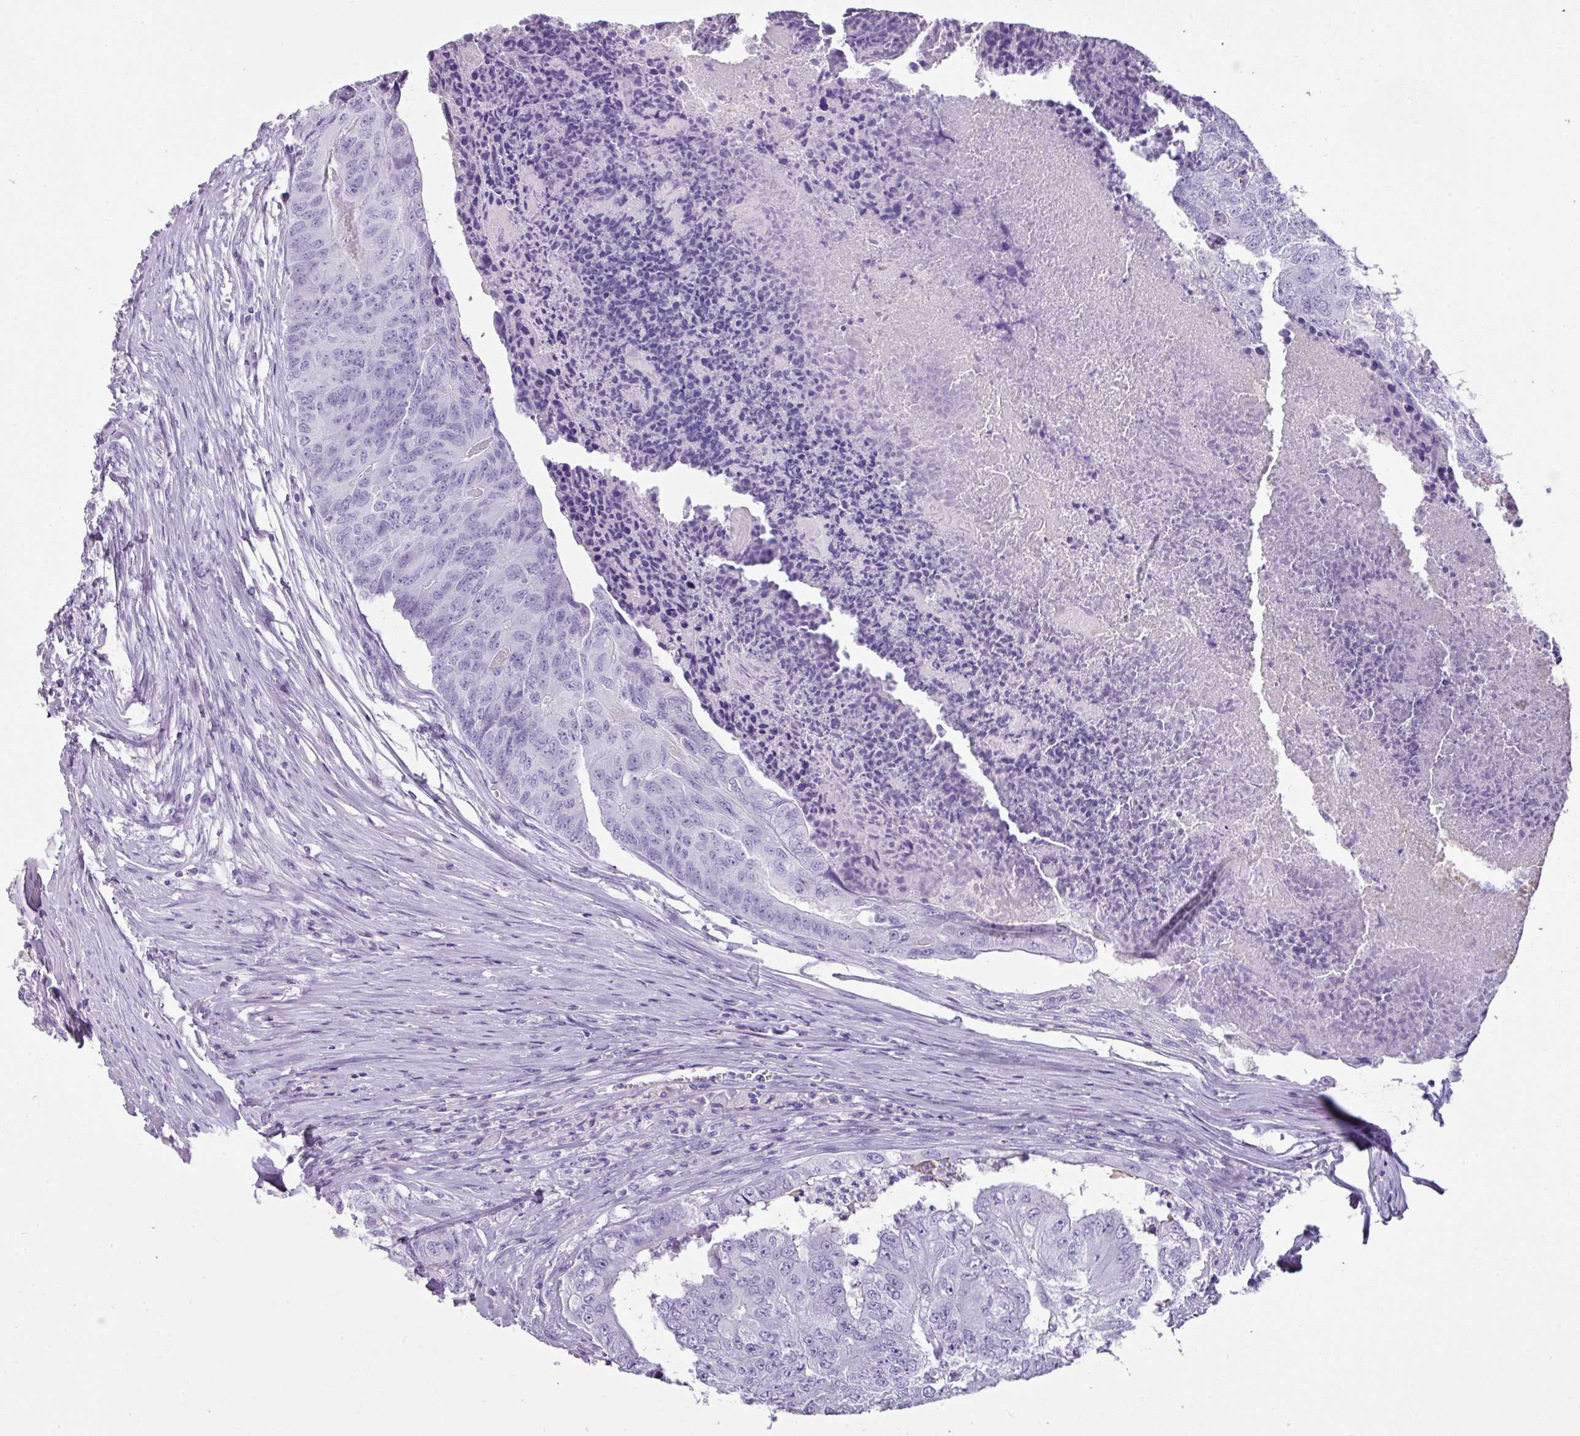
{"staining": {"intensity": "negative", "quantity": "none", "location": "none"}, "tissue": "colorectal cancer", "cell_type": "Tumor cells", "image_type": "cancer", "snomed": [{"axis": "morphology", "description": "Adenocarcinoma, NOS"}, {"axis": "topography", "description": "Colon"}], "caption": "A high-resolution photomicrograph shows IHC staining of adenocarcinoma (colorectal), which shows no significant expression in tumor cells.", "gene": "TNP1", "patient": {"sex": "female", "age": 67}}